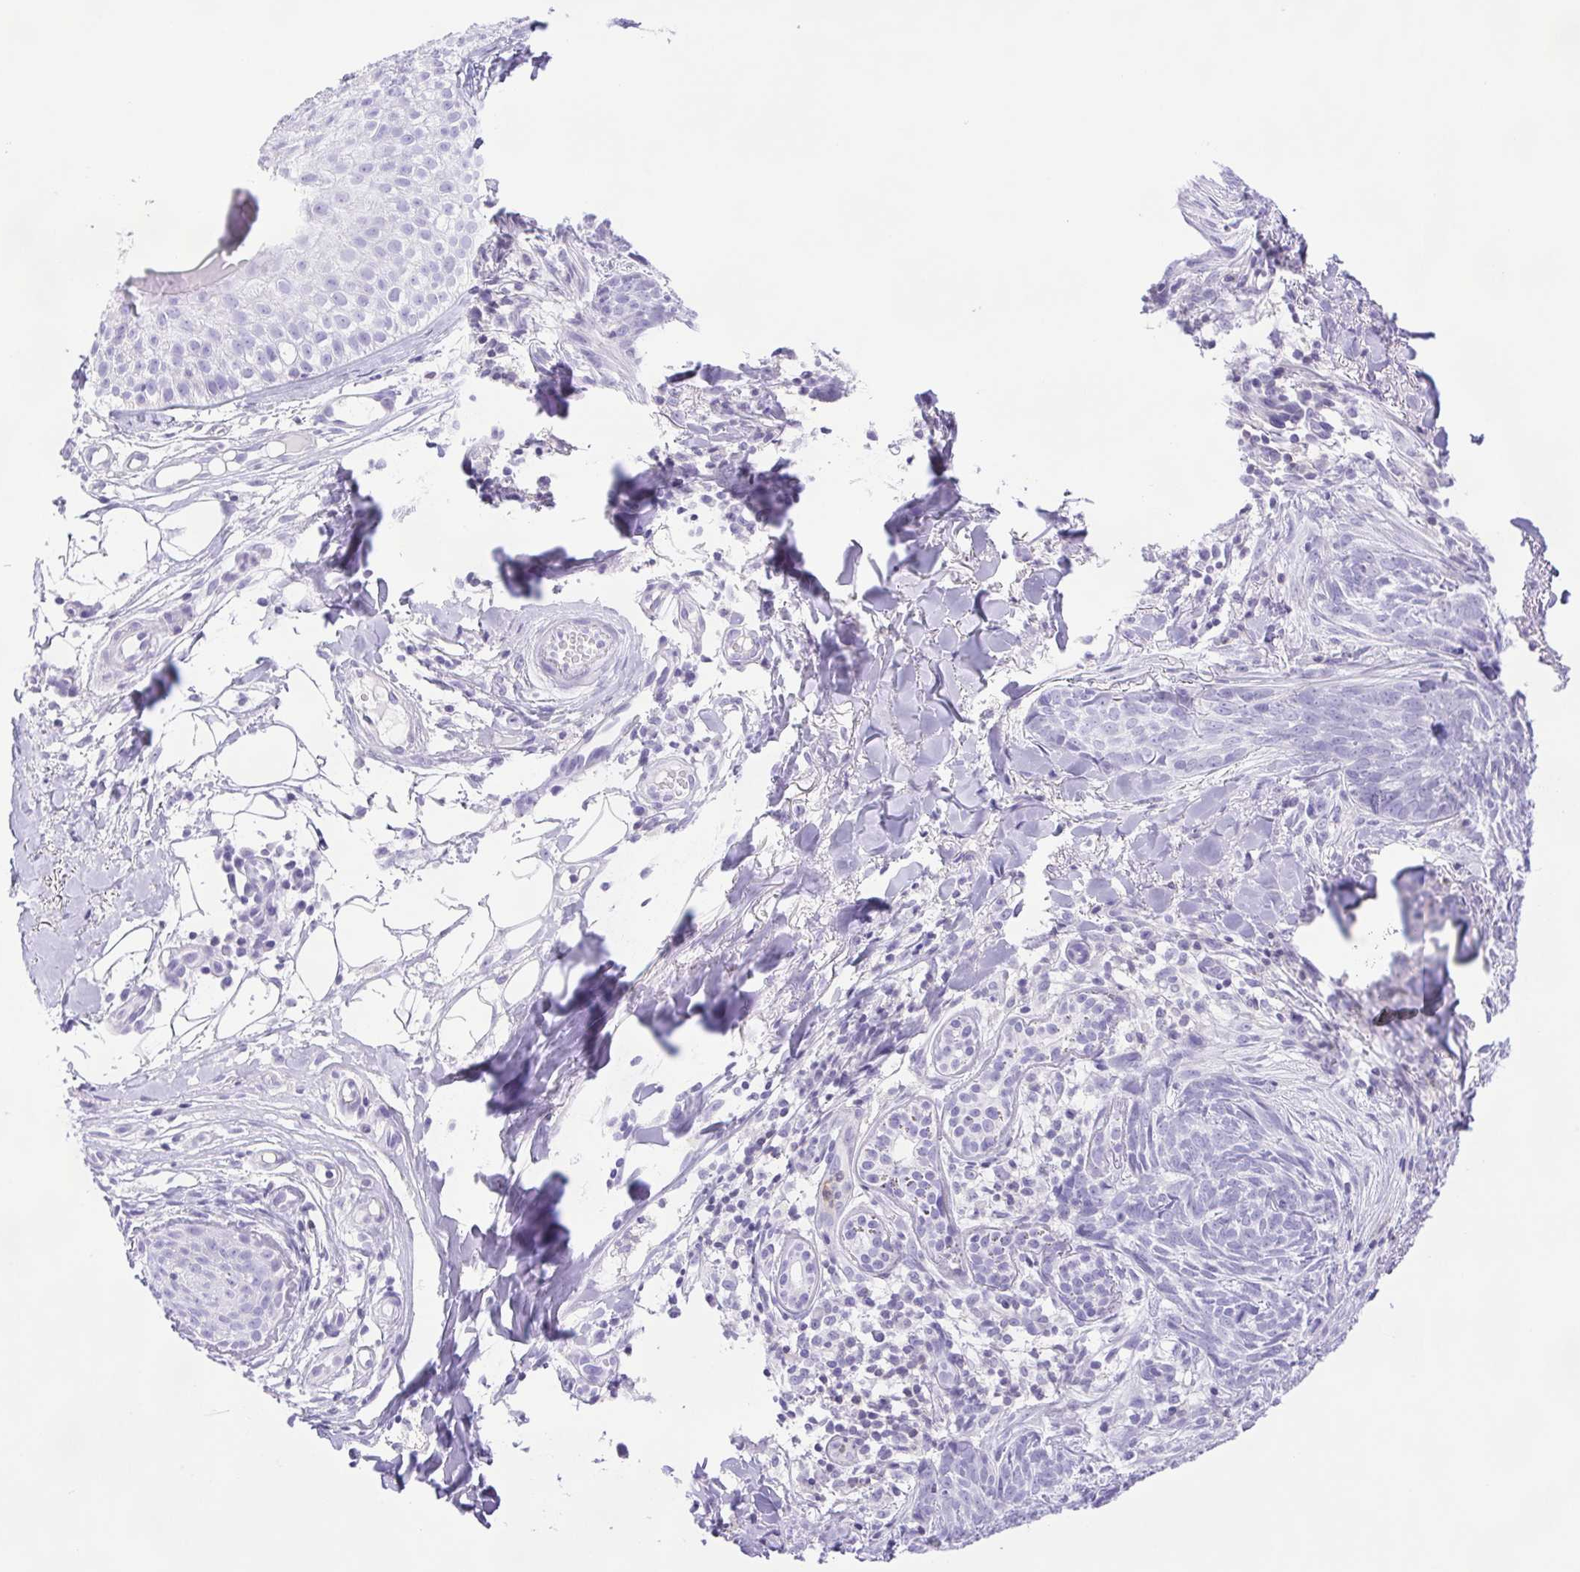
{"staining": {"intensity": "negative", "quantity": "none", "location": "none"}, "tissue": "skin cancer", "cell_type": "Tumor cells", "image_type": "cancer", "snomed": [{"axis": "morphology", "description": "Basal cell carcinoma"}, {"axis": "topography", "description": "Skin"}], "caption": "Immunohistochemical staining of human basal cell carcinoma (skin) demonstrates no significant positivity in tumor cells.", "gene": "SYNPR", "patient": {"sex": "female", "age": 93}}